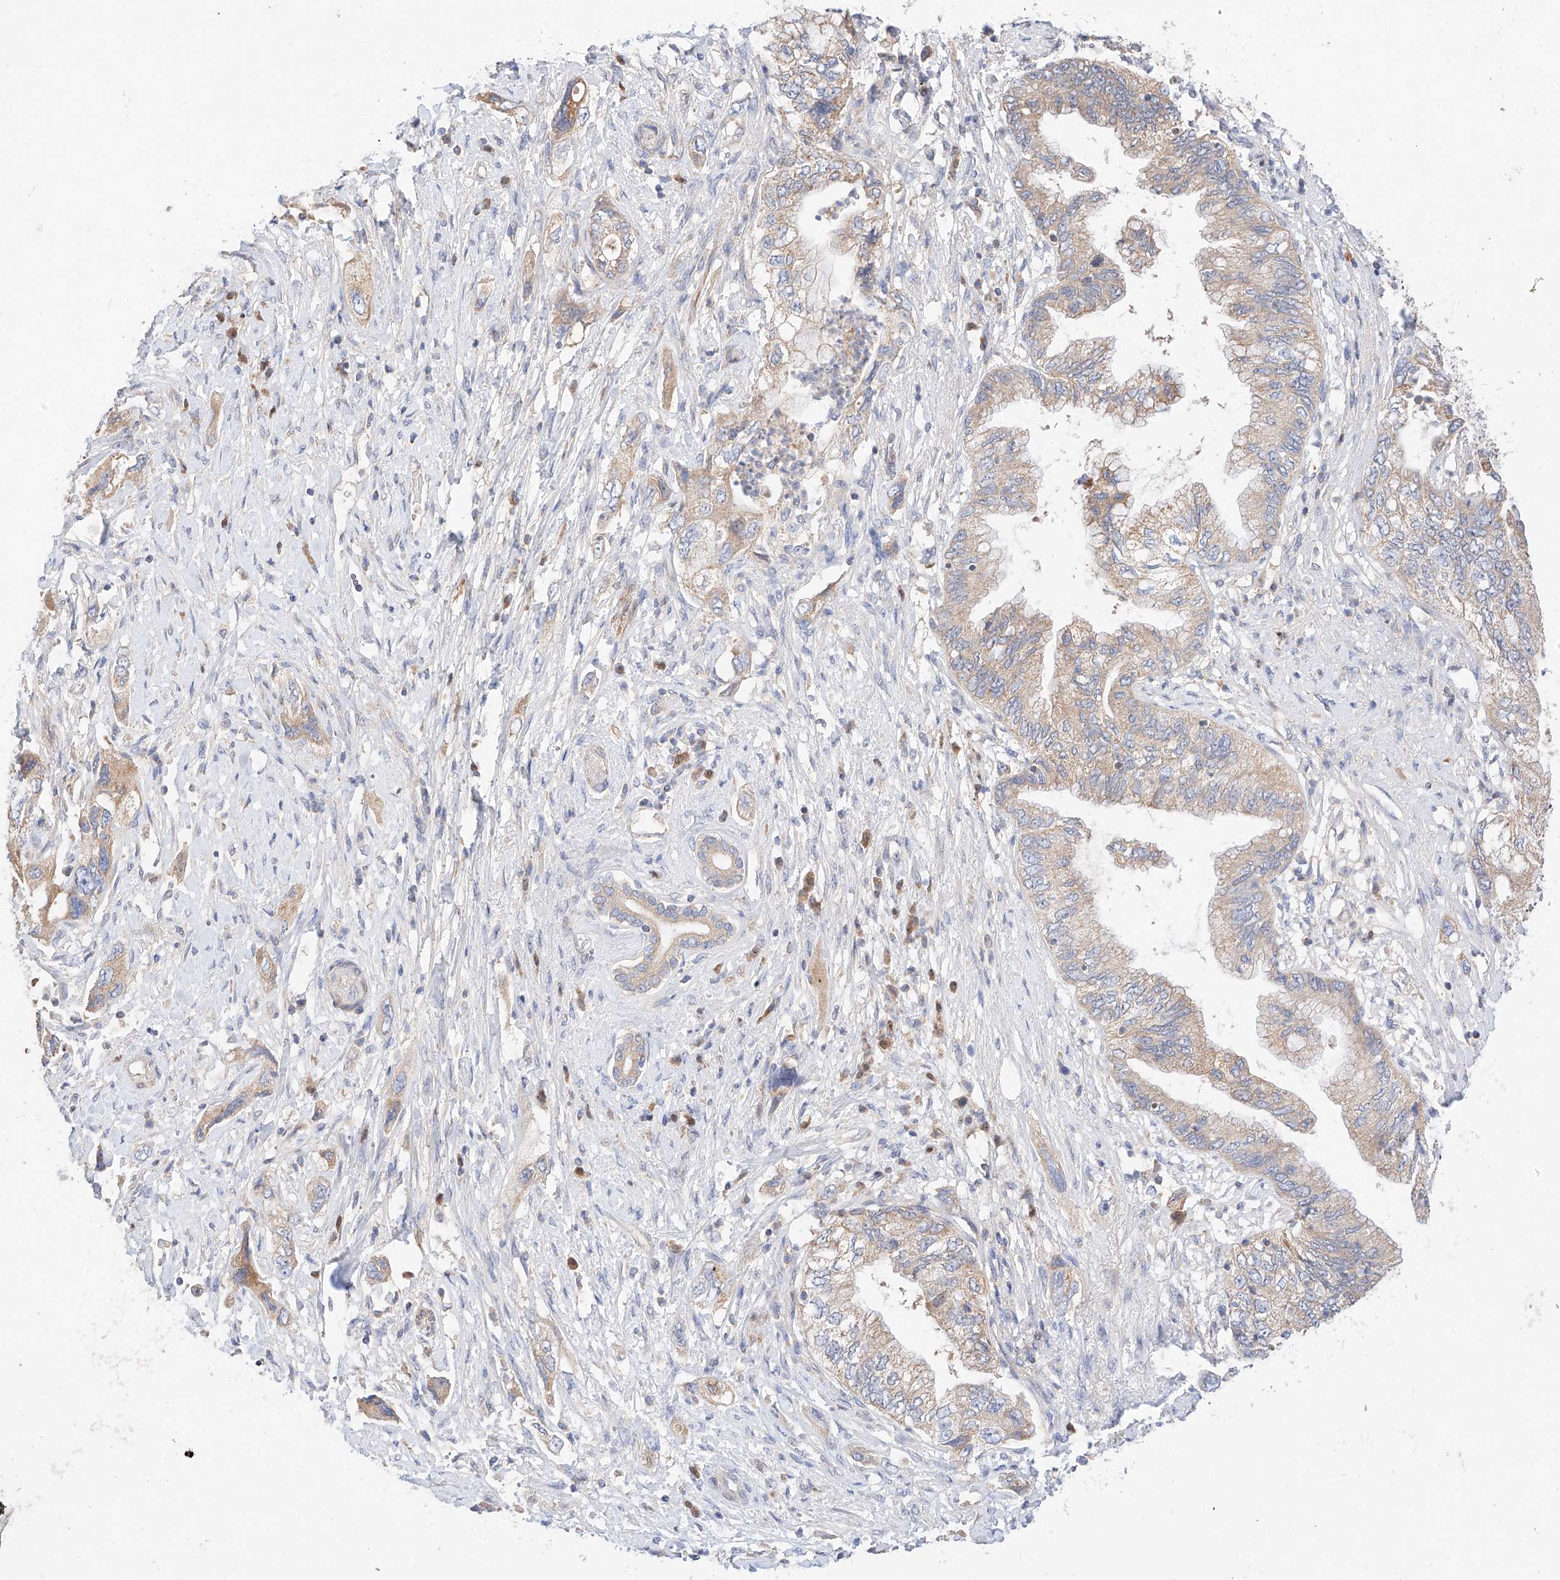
{"staining": {"intensity": "moderate", "quantity": ">75%", "location": "cytoplasmic/membranous"}, "tissue": "pancreatic cancer", "cell_type": "Tumor cells", "image_type": "cancer", "snomed": [{"axis": "morphology", "description": "Adenocarcinoma, NOS"}, {"axis": "topography", "description": "Pancreas"}], "caption": "This micrograph shows immunohistochemistry staining of pancreatic adenocarcinoma, with medium moderate cytoplasmic/membranous staining in about >75% of tumor cells.", "gene": "C6orf118", "patient": {"sex": "female", "age": 73}}